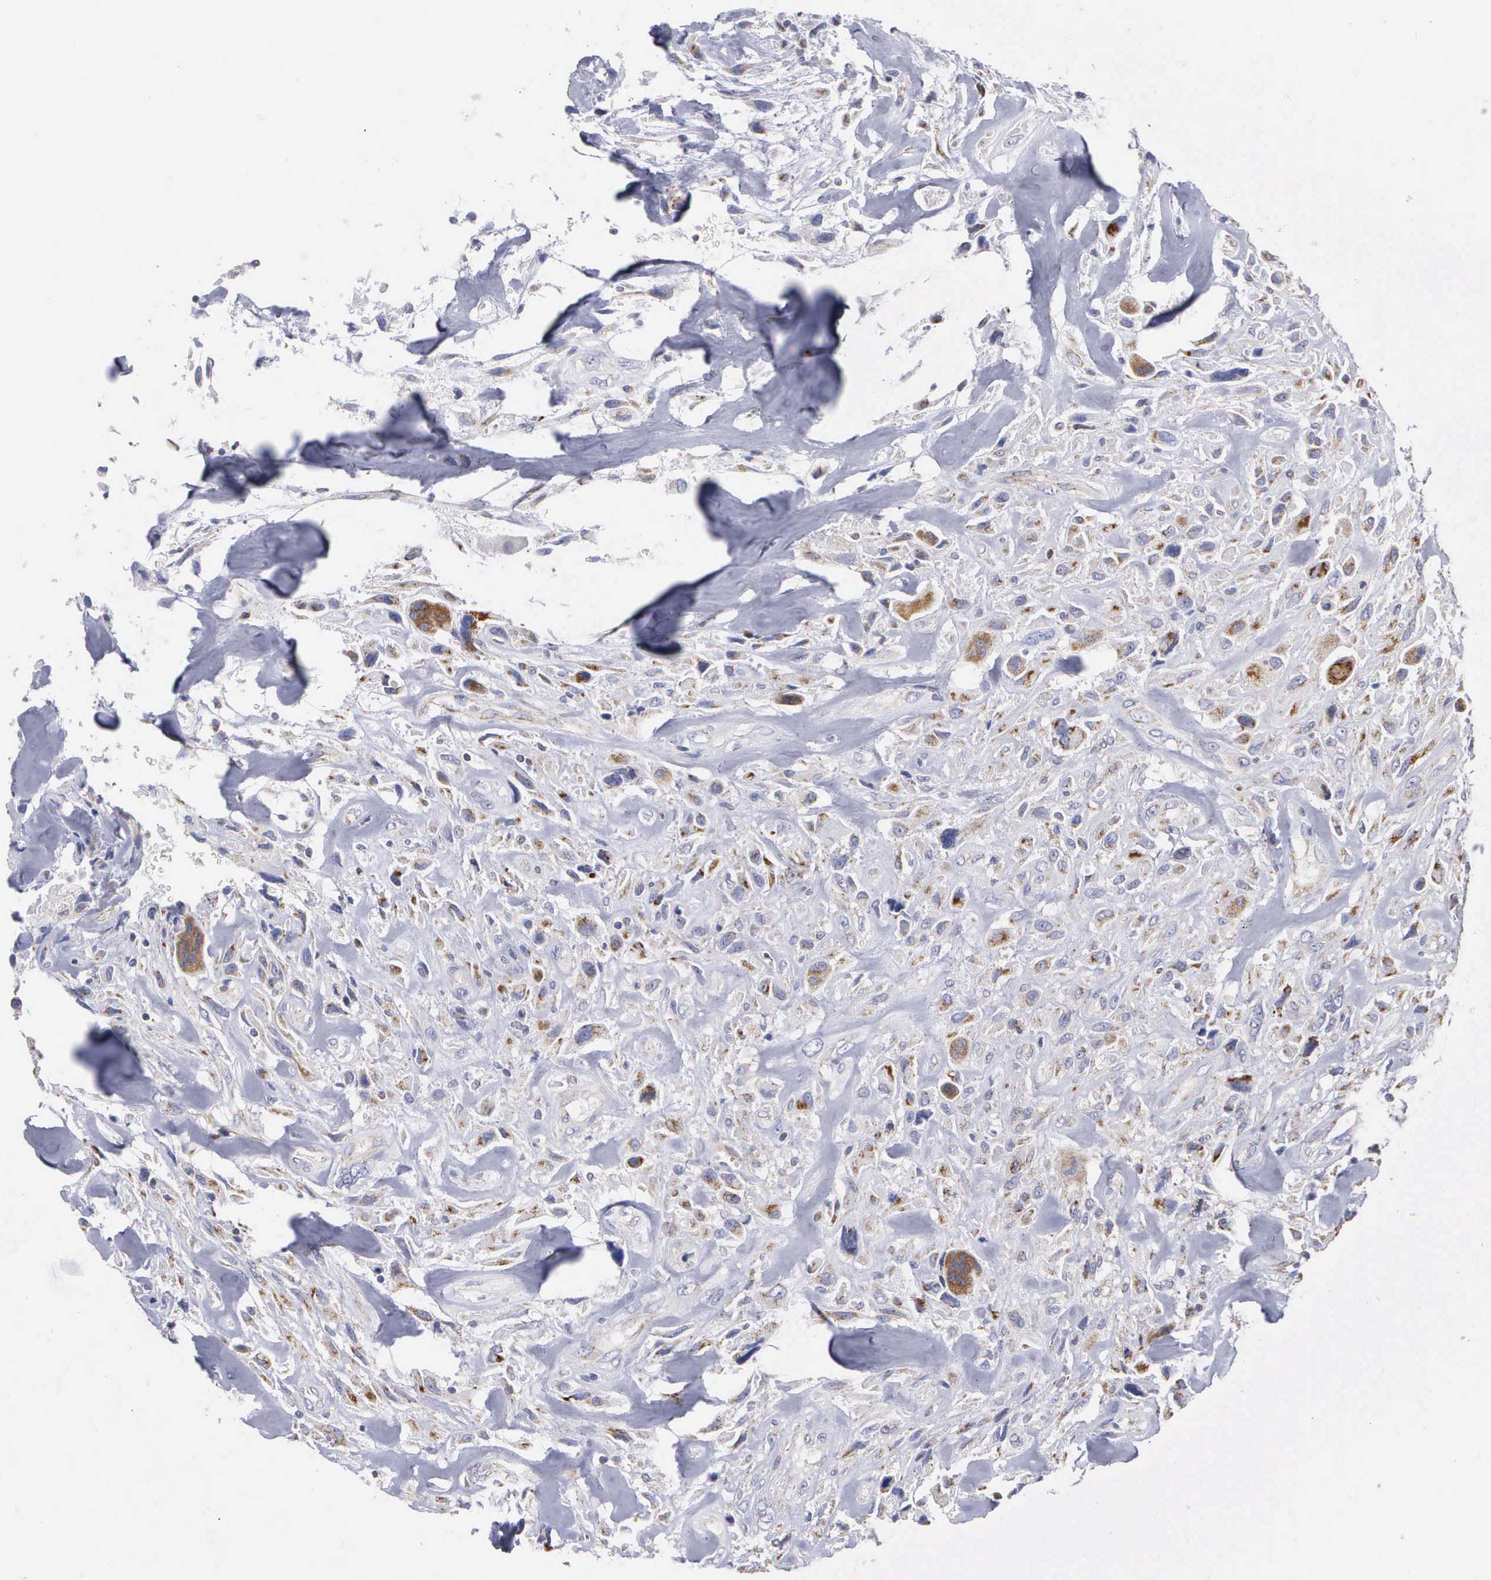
{"staining": {"intensity": "moderate", "quantity": "25%-75%", "location": "cytoplasmic/membranous"}, "tissue": "breast cancer", "cell_type": "Tumor cells", "image_type": "cancer", "snomed": [{"axis": "morphology", "description": "Neoplasm, malignant, NOS"}, {"axis": "topography", "description": "Breast"}], "caption": "Immunohistochemical staining of human neoplasm (malignant) (breast) shows medium levels of moderate cytoplasmic/membranous protein positivity in approximately 25%-75% of tumor cells. The staining was performed using DAB (3,3'-diaminobenzidine) to visualize the protein expression in brown, while the nuclei were stained in blue with hematoxylin (Magnification: 20x).", "gene": "APOOL", "patient": {"sex": "female", "age": 50}}